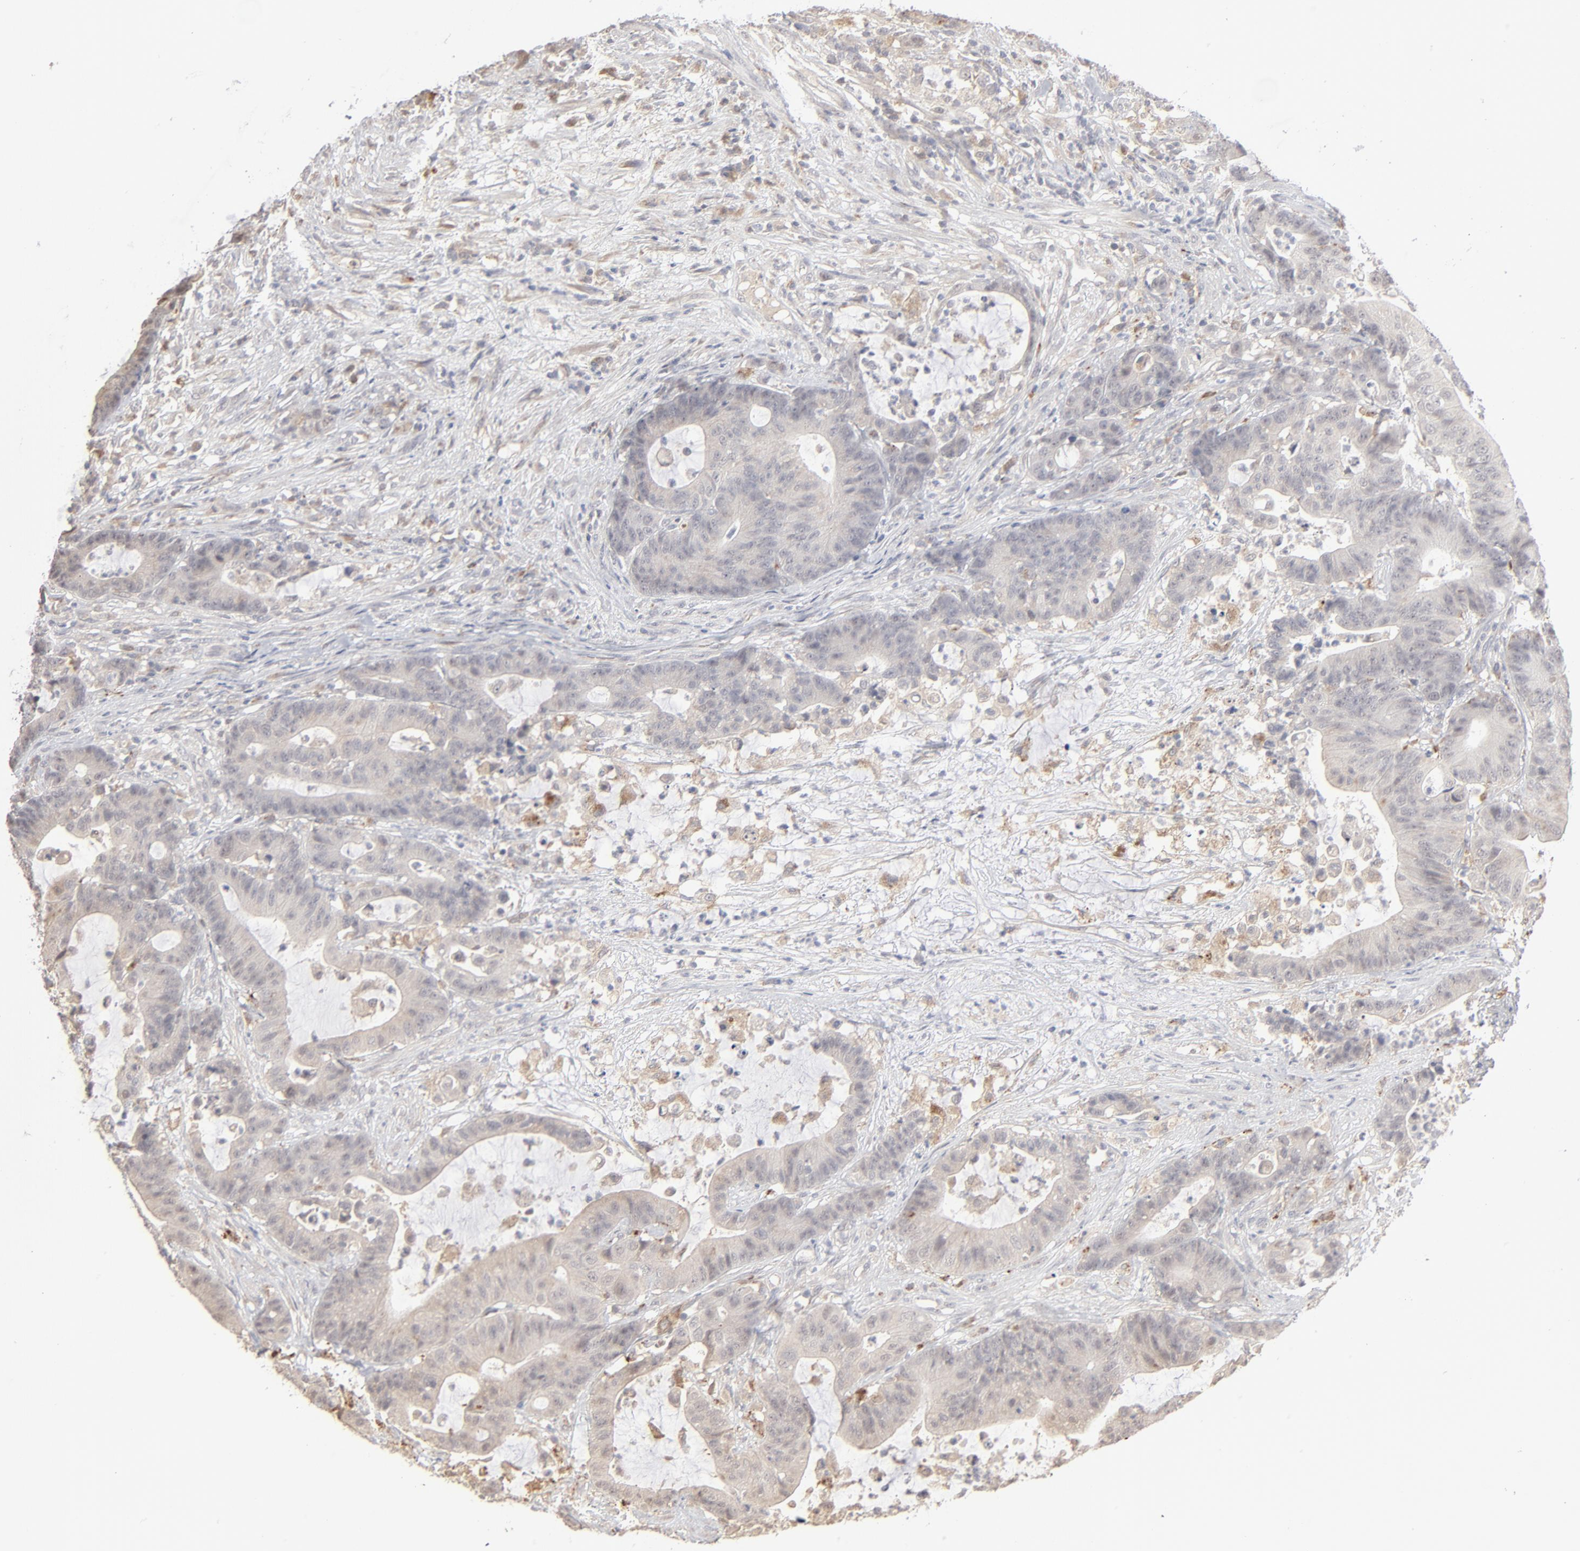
{"staining": {"intensity": "negative", "quantity": "none", "location": "none"}, "tissue": "colorectal cancer", "cell_type": "Tumor cells", "image_type": "cancer", "snomed": [{"axis": "morphology", "description": "Adenocarcinoma, NOS"}, {"axis": "topography", "description": "Colon"}], "caption": "Immunohistochemistry (IHC) of human adenocarcinoma (colorectal) shows no positivity in tumor cells.", "gene": "POMT2", "patient": {"sex": "female", "age": 84}}